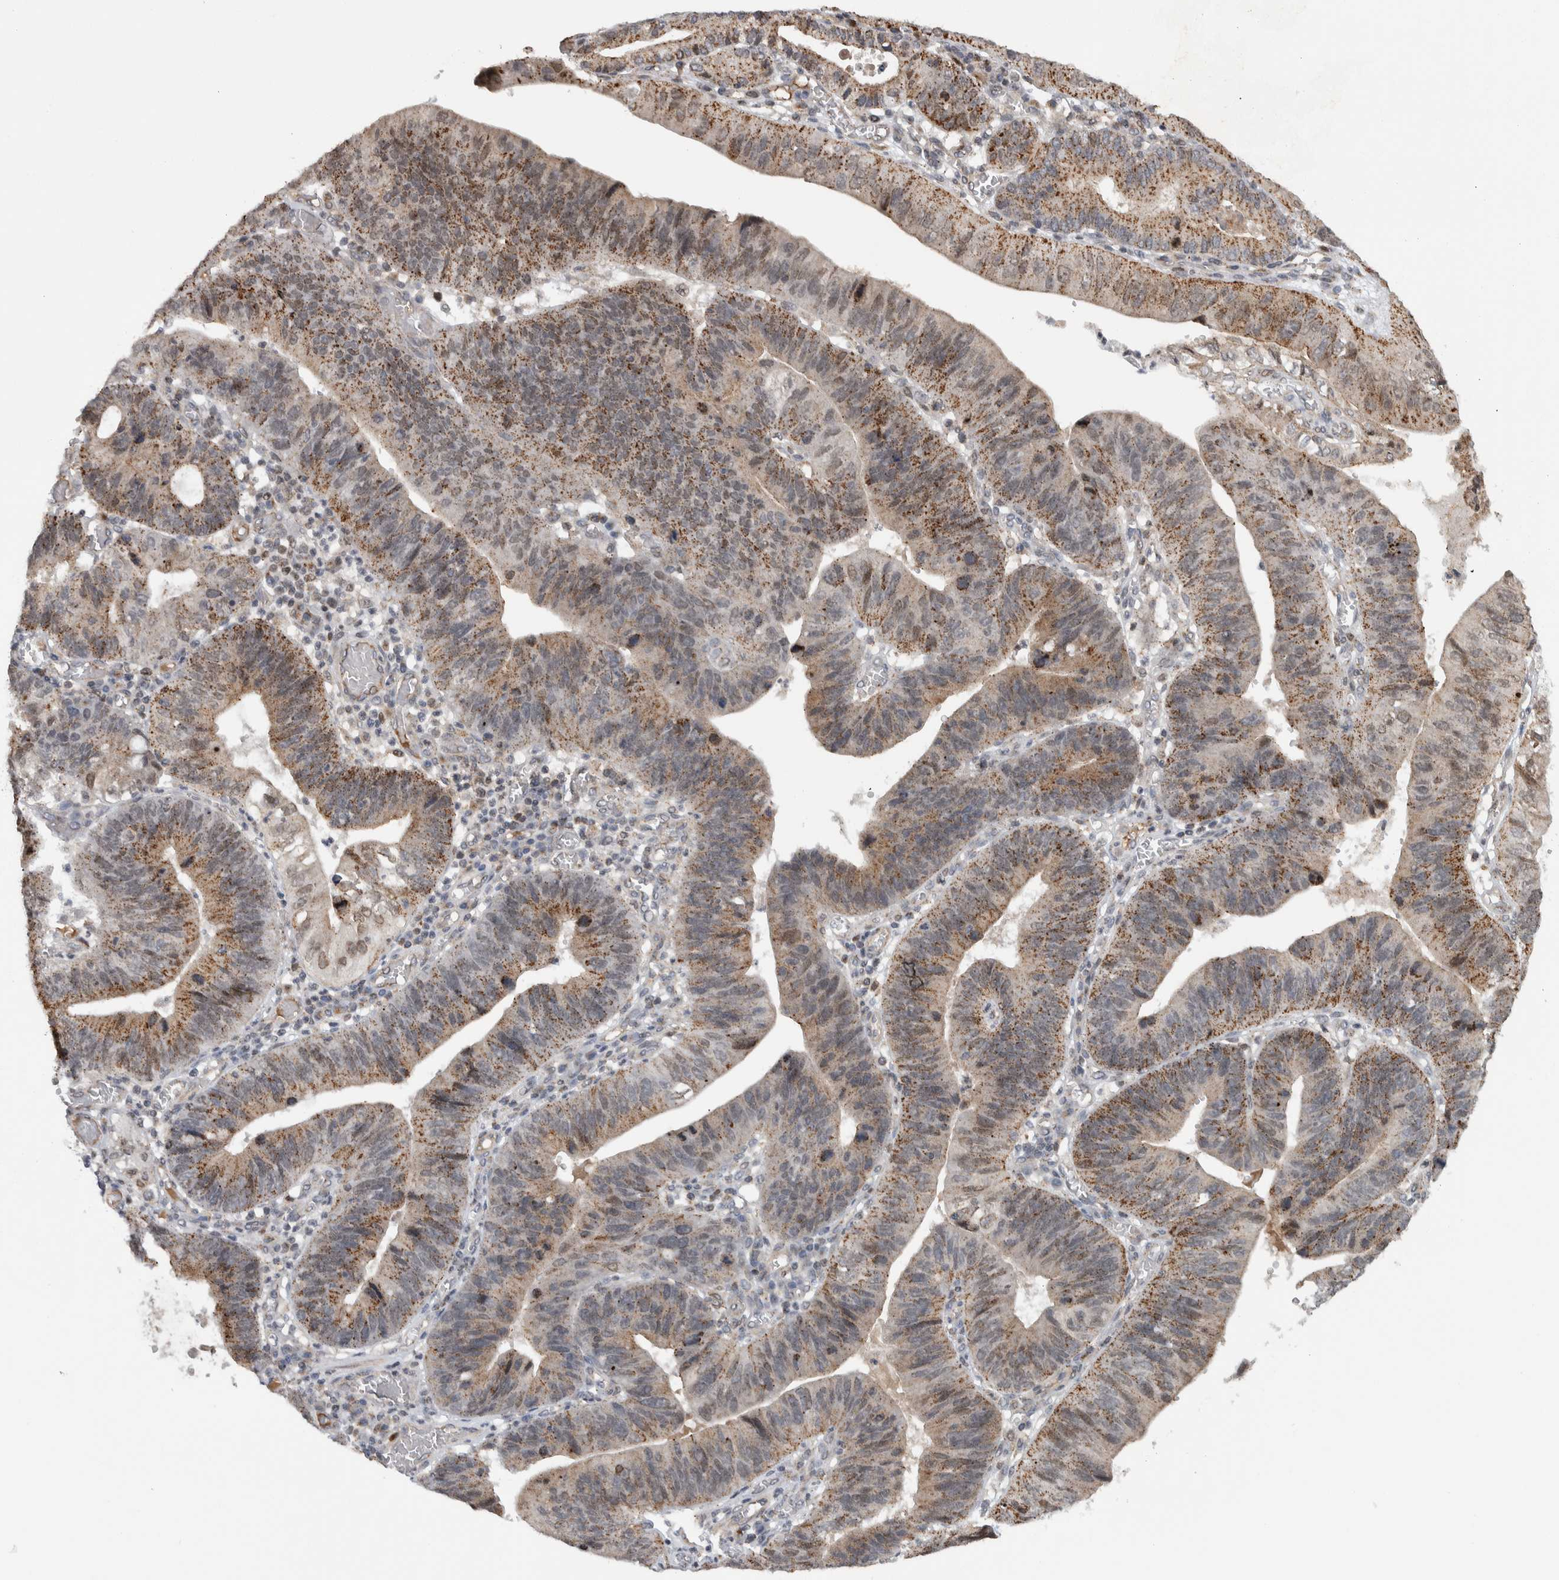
{"staining": {"intensity": "moderate", "quantity": ">75%", "location": "cytoplasmic/membranous"}, "tissue": "stomach cancer", "cell_type": "Tumor cells", "image_type": "cancer", "snomed": [{"axis": "morphology", "description": "Adenocarcinoma, NOS"}, {"axis": "topography", "description": "Stomach"}], "caption": "A photomicrograph showing moderate cytoplasmic/membranous positivity in approximately >75% of tumor cells in stomach adenocarcinoma, as visualized by brown immunohistochemical staining.", "gene": "MSL1", "patient": {"sex": "male", "age": 59}}